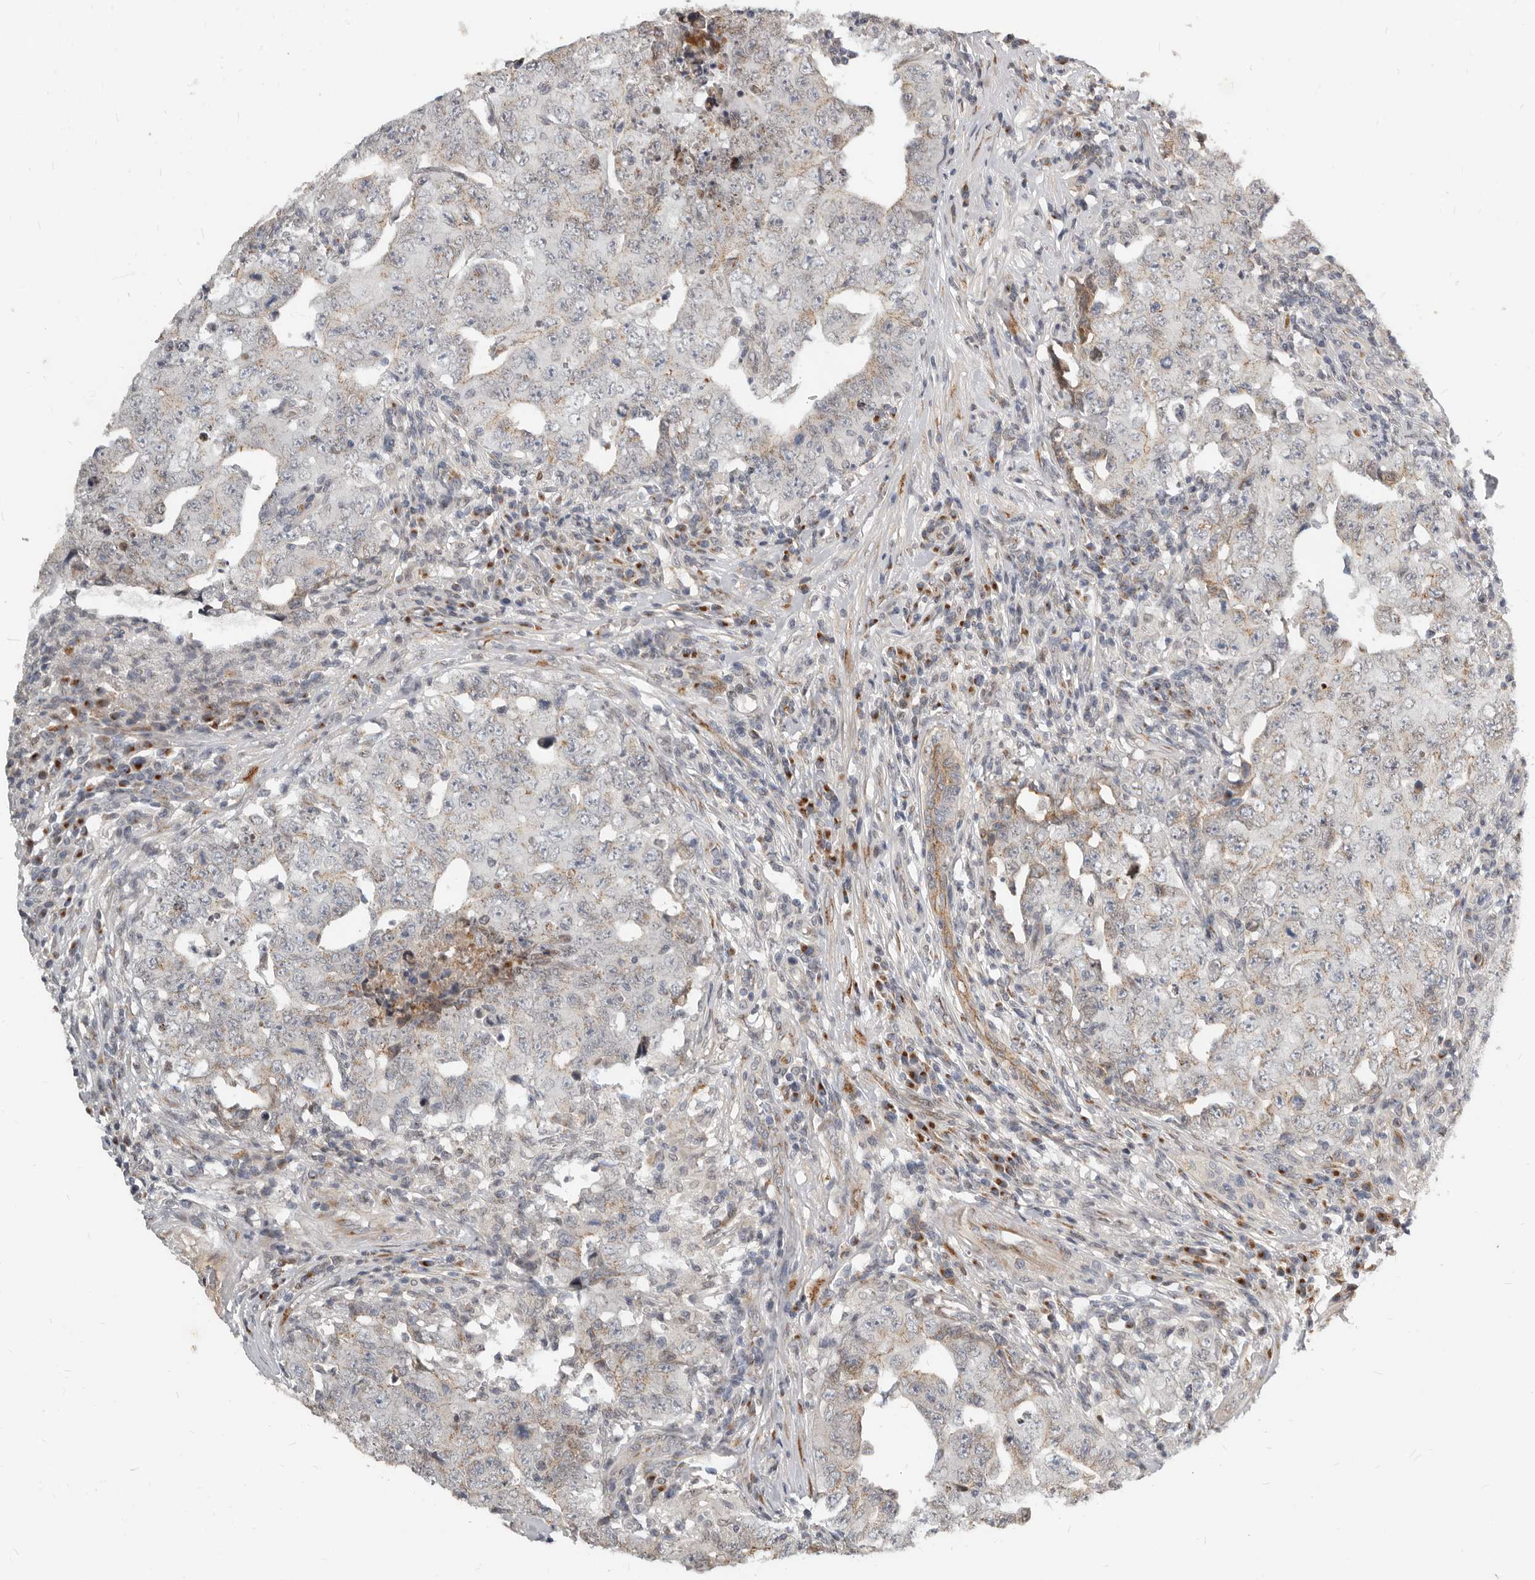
{"staining": {"intensity": "weak", "quantity": "25%-75%", "location": "cytoplasmic/membranous"}, "tissue": "testis cancer", "cell_type": "Tumor cells", "image_type": "cancer", "snomed": [{"axis": "morphology", "description": "Carcinoma, Embryonal, NOS"}, {"axis": "topography", "description": "Testis"}], "caption": "Weak cytoplasmic/membranous positivity for a protein is seen in approximately 25%-75% of tumor cells of testis cancer (embryonal carcinoma) using immunohistochemistry (IHC).", "gene": "NPY4R", "patient": {"sex": "male", "age": 26}}